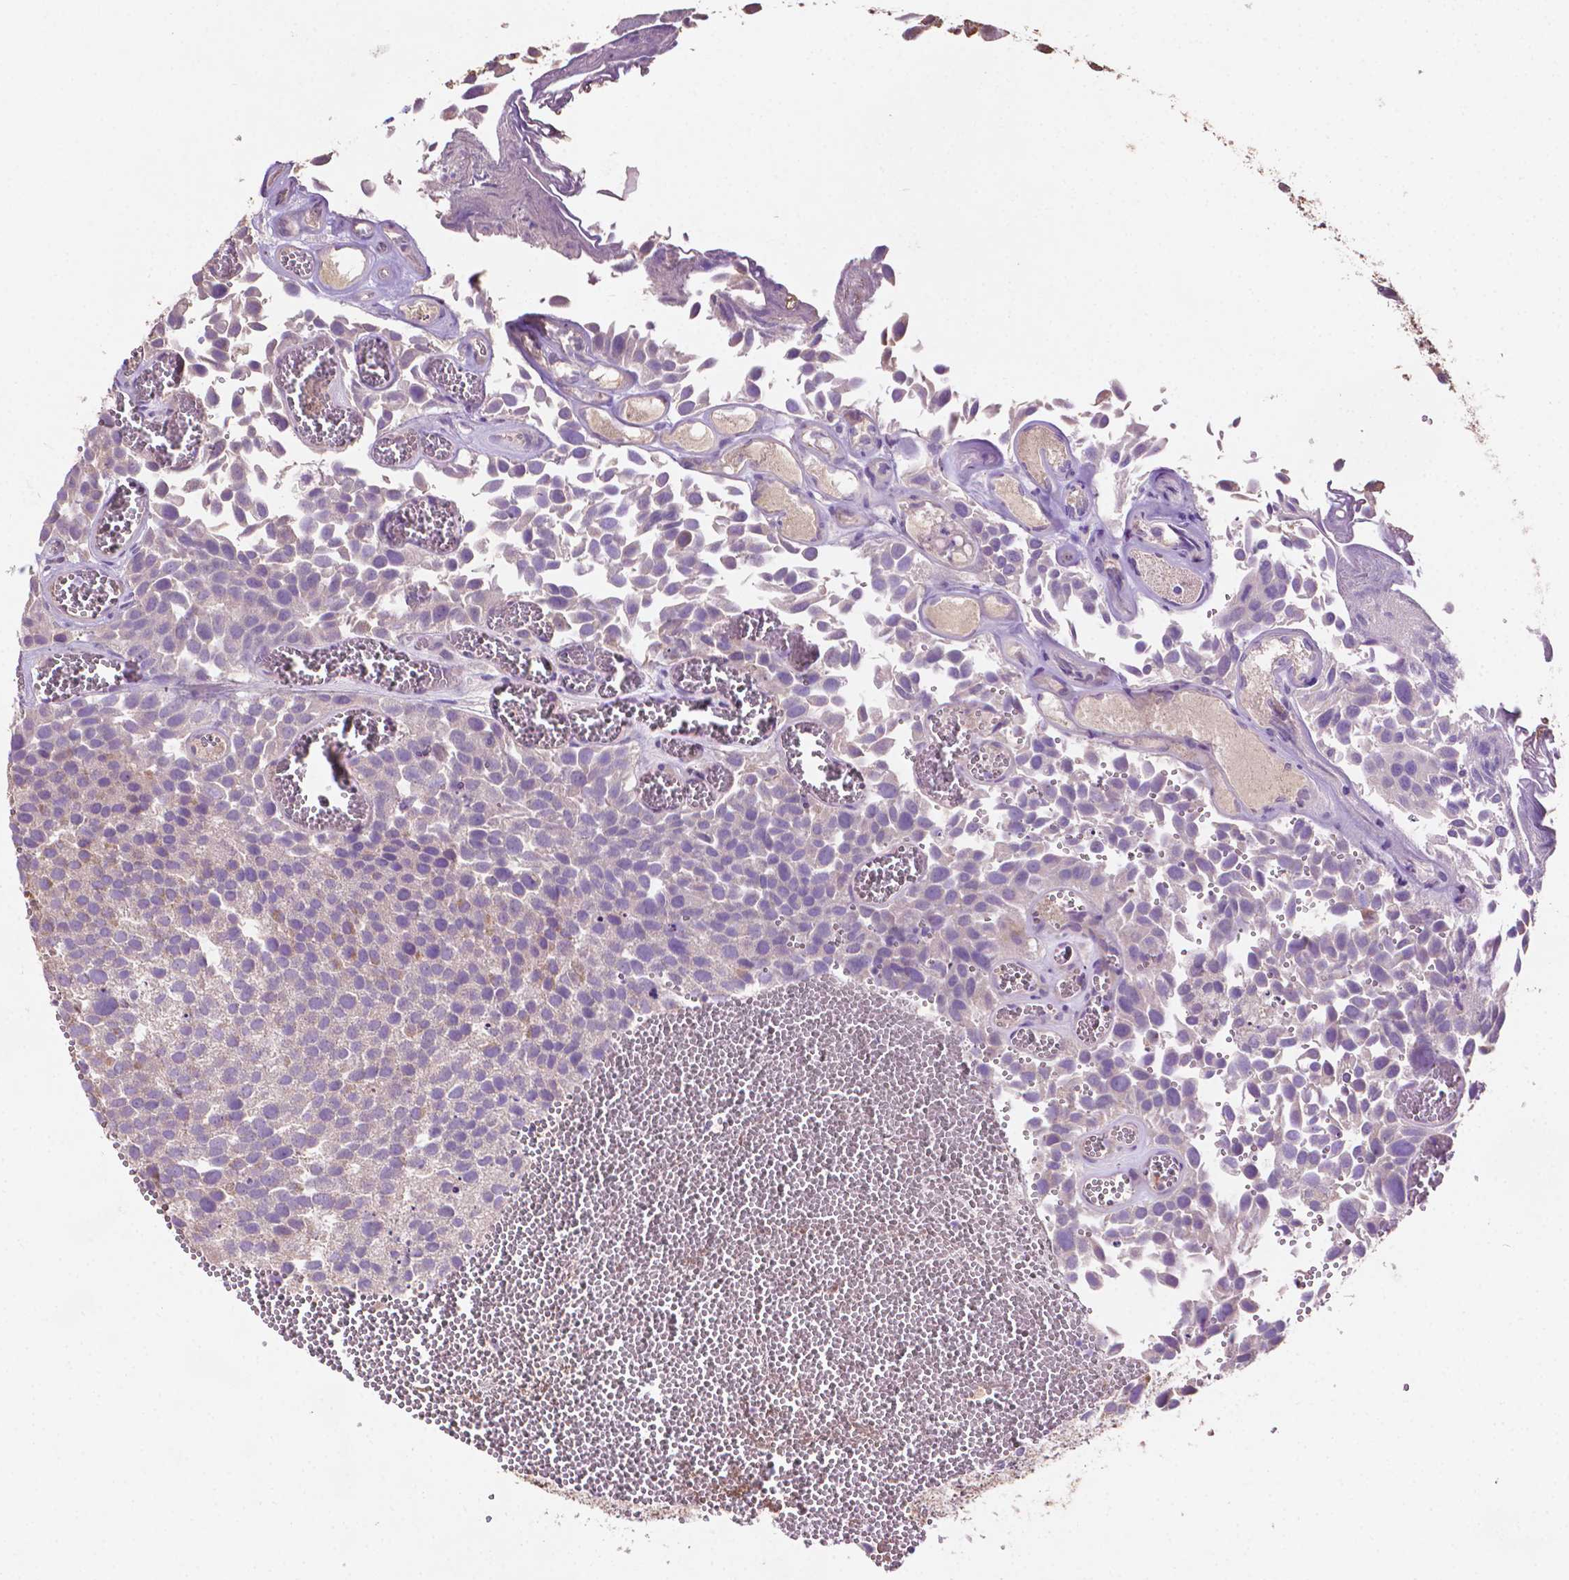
{"staining": {"intensity": "negative", "quantity": "none", "location": "none"}, "tissue": "urothelial cancer", "cell_type": "Tumor cells", "image_type": "cancer", "snomed": [{"axis": "morphology", "description": "Urothelial carcinoma, Low grade"}, {"axis": "topography", "description": "Urinary bladder"}], "caption": "Tumor cells are negative for brown protein staining in urothelial cancer.", "gene": "LRR1", "patient": {"sex": "female", "age": 69}}